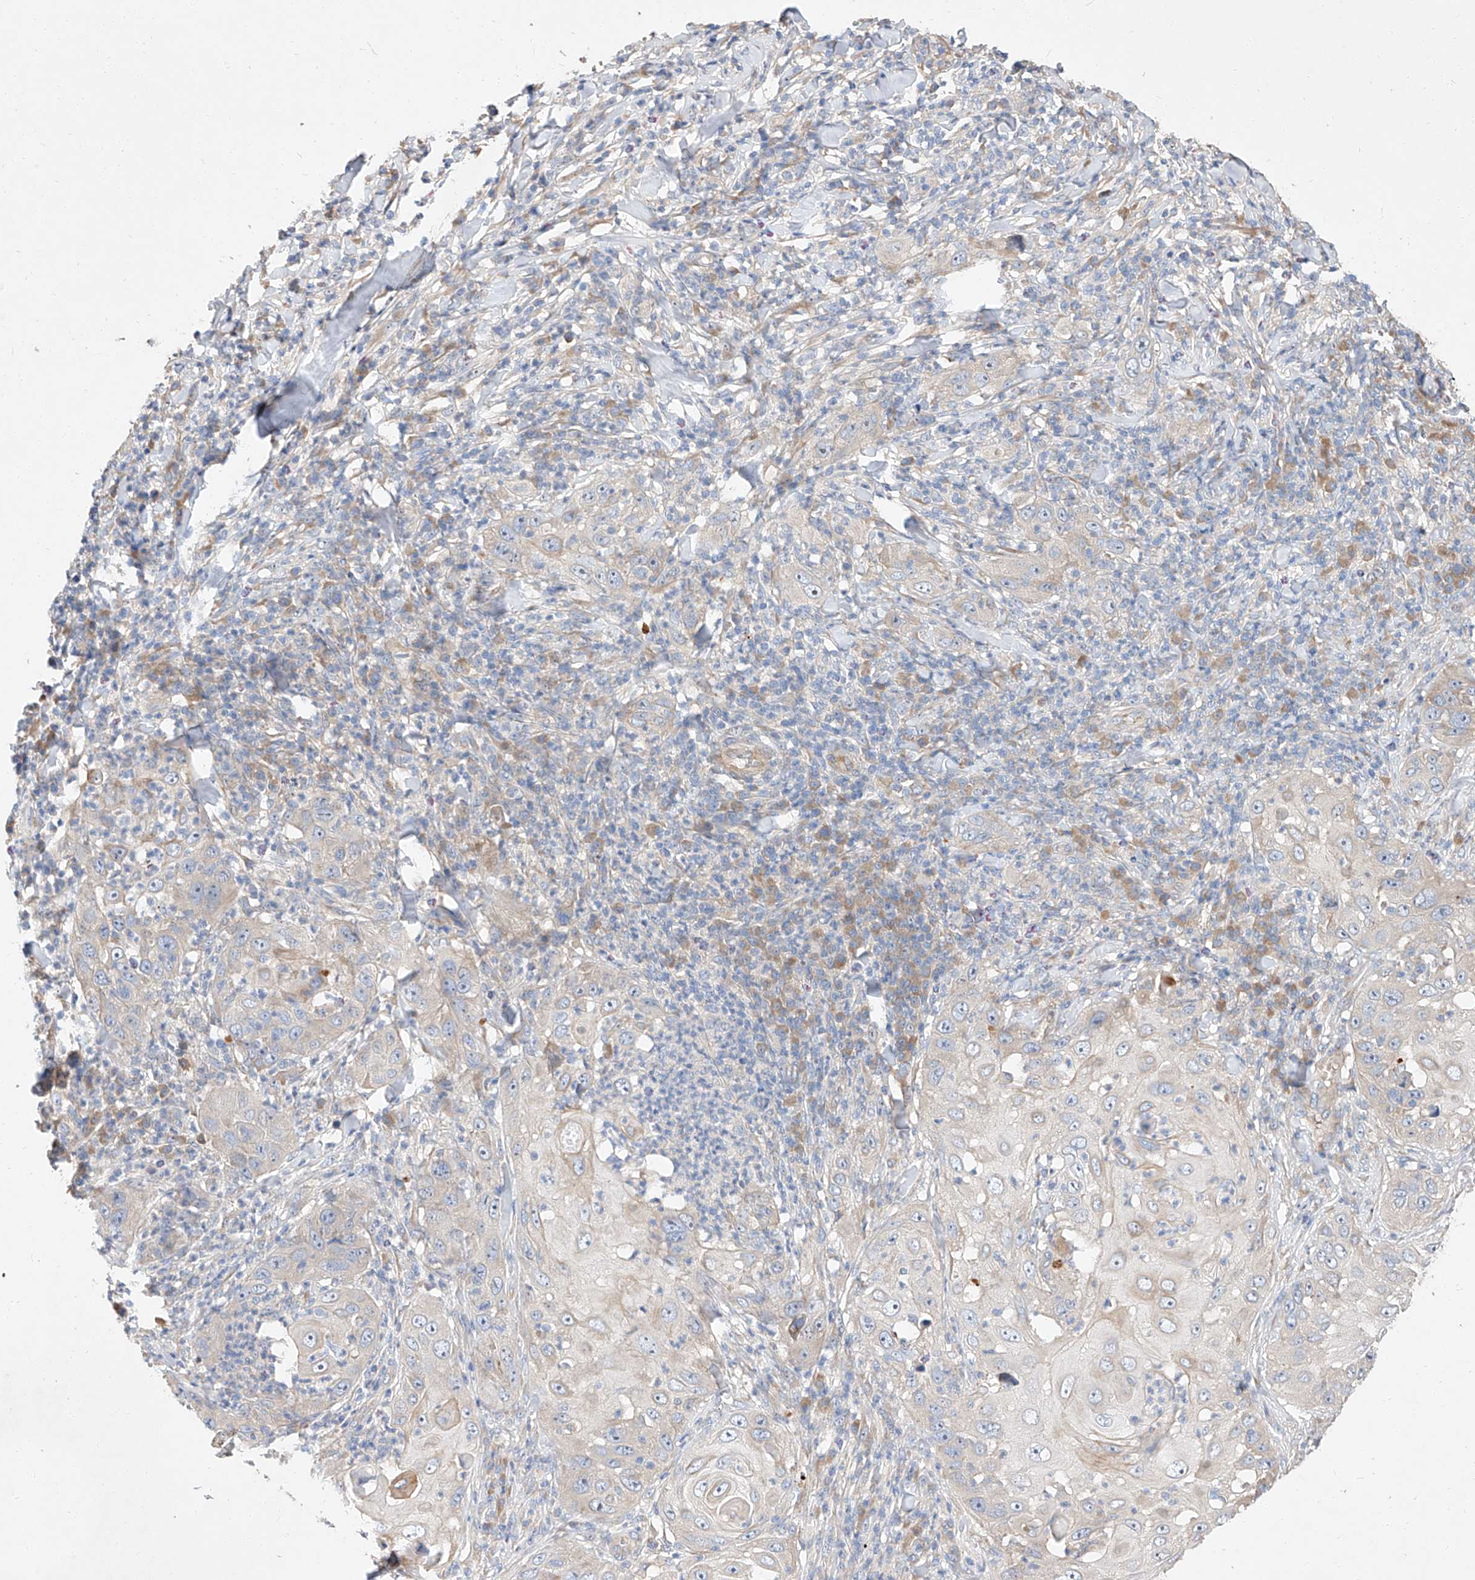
{"staining": {"intensity": "negative", "quantity": "none", "location": "none"}, "tissue": "skin cancer", "cell_type": "Tumor cells", "image_type": "cancer", "snomed": [{"axis": "morphology", "description": "Squamous cell carcinoma, NOS"}, {"axis": "topography", "description": "Skin"}], "caption": "The micrograph shows no staining of tumor cells in squamous cell carcinoma (skin).", "gene": "DIRAS3", "patient": {"sex": "female", "age": 44}}